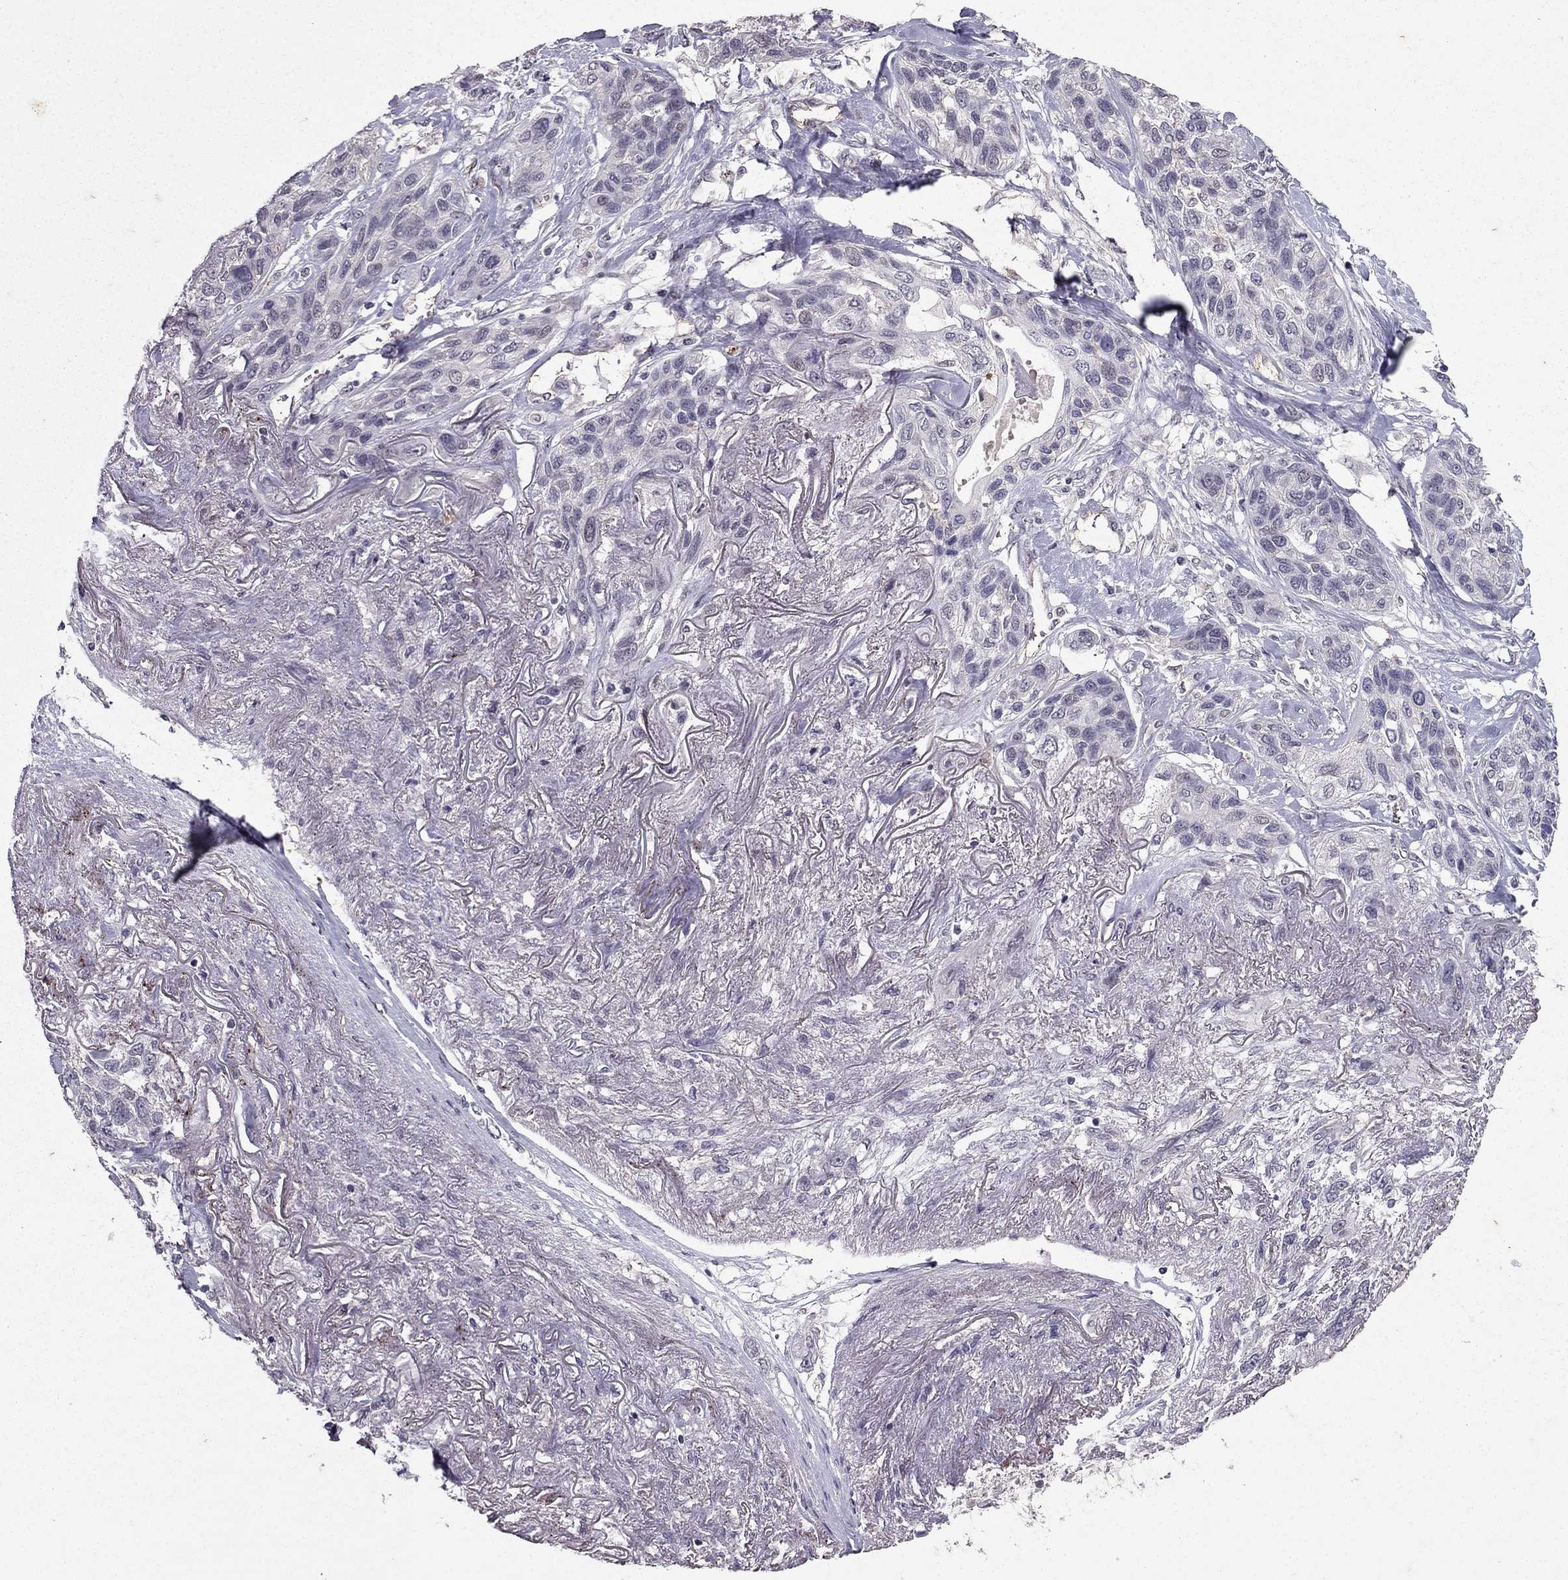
{"staining": {"intensity": "negative", "quantity": "none", "location": "none"}, "tissue": "lung cancer", "cell_type": "Tumor cells", "image_type": "cancer", "snomed": [{"axis": "morphology", "description": "Squamous cell carcinoma, NOS"}, {"axis": "topography", "description": "Lung"}], "caption": "High power microscopy micrograph of an IHC image of lung cancer (squamous cell carcinoma), revealing no significant staining in tumor cells. (DAB (3,3'-diaminobenzidine) IHC, high magnification).", "gene": "RASIP1", "patient": {"sex": "female", "age": 70}}